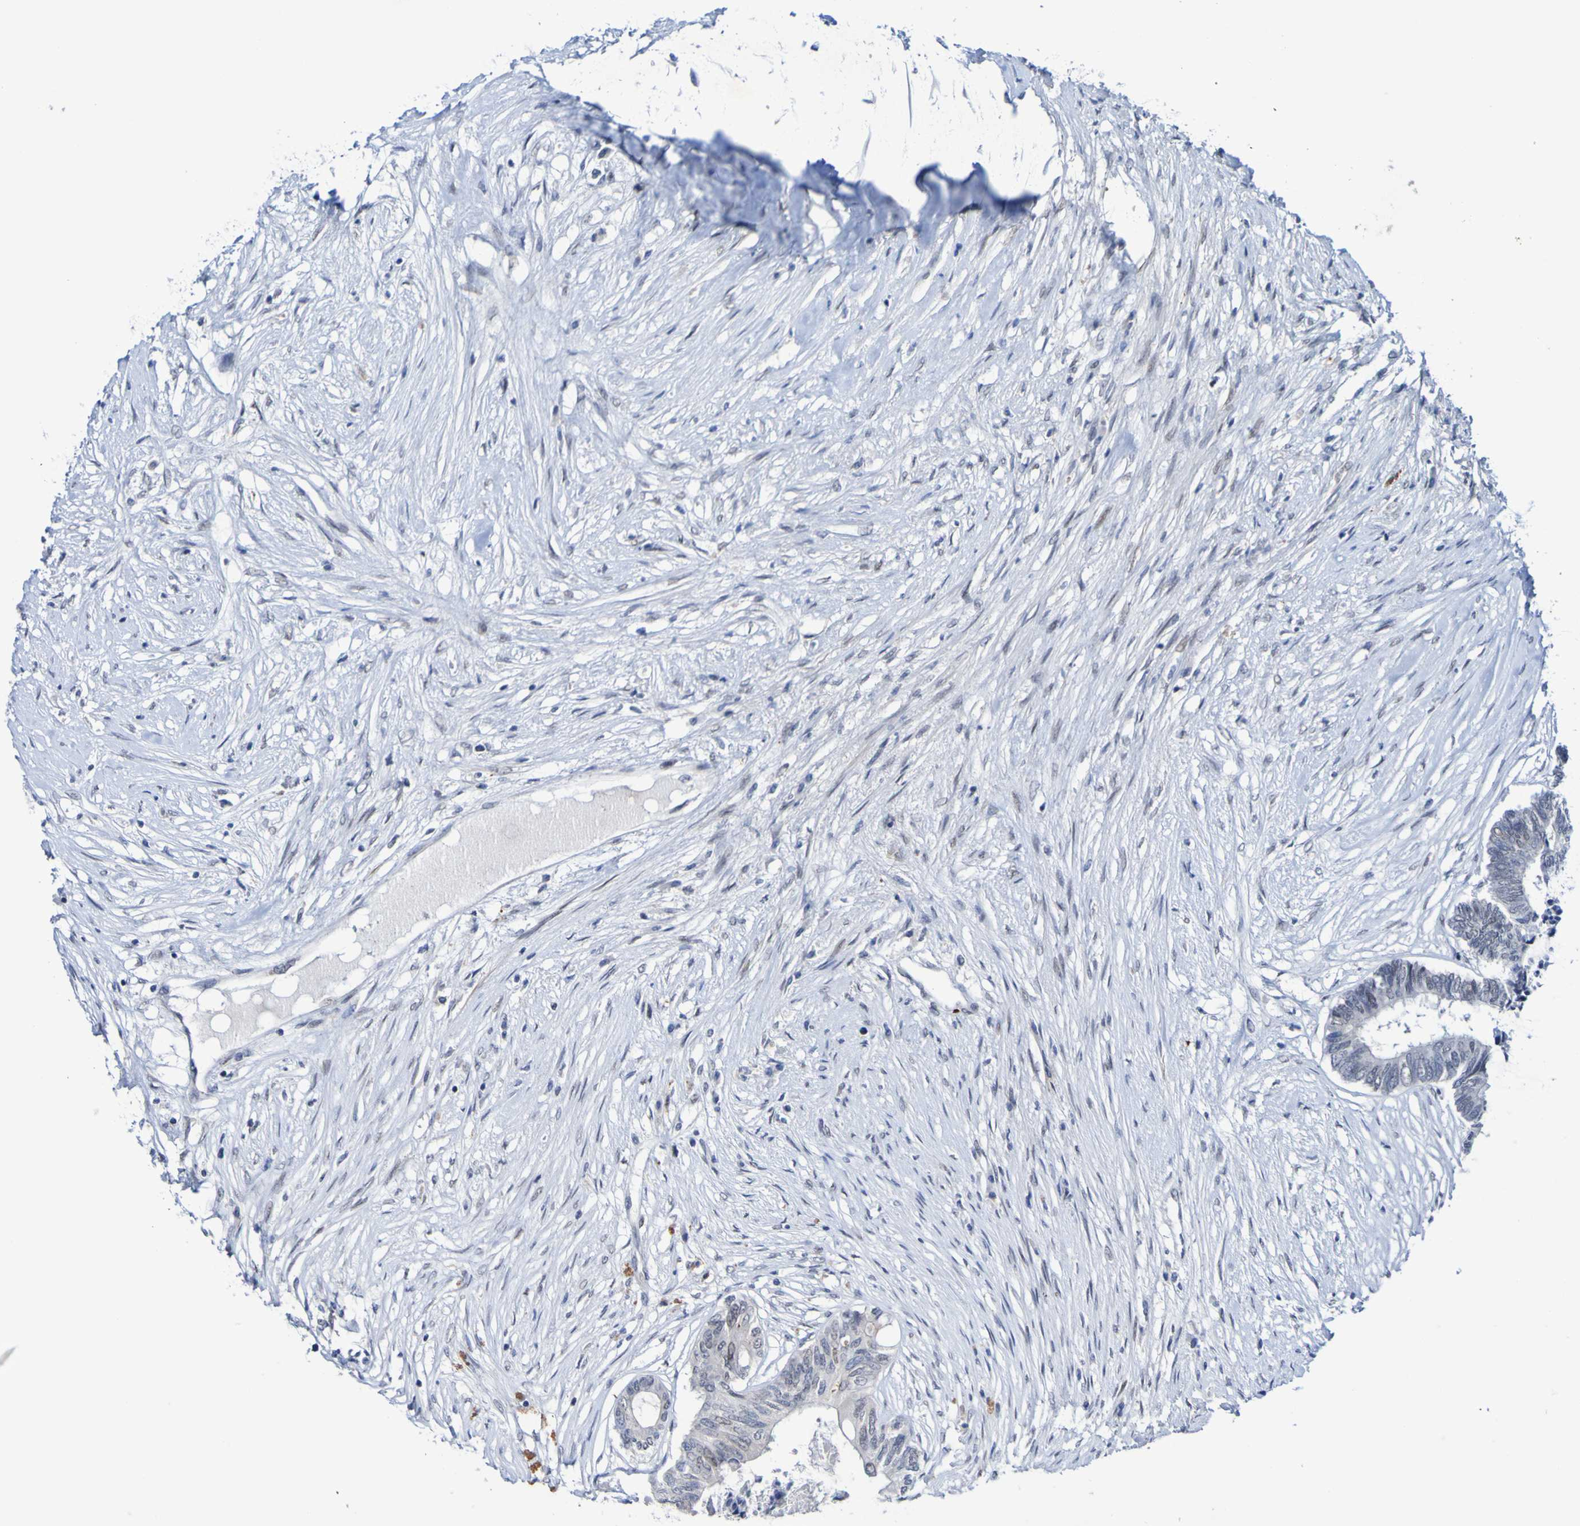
{"staining": {"intensity": "weak", "quantity": "<25%", "location": "nuclear"}, "tissue": "colorectal cancer", "cell_type": "Tumor cells", "image_type": "cancer", "snomed": [{"axis": "morphology", "description": "Adenocarcinoma, NOS"}, {"axis": "topography", "description": "Rectum"}], "caption": "High power microscopy photomicrograph of an immunohistochemistry (IHC) micrograph of colorectal cancer (adenocarcinoma), revealing no significant positivity in tumor cells.", "gene": "PCGF1", "patient": {"sex": "male", "age": 63}}